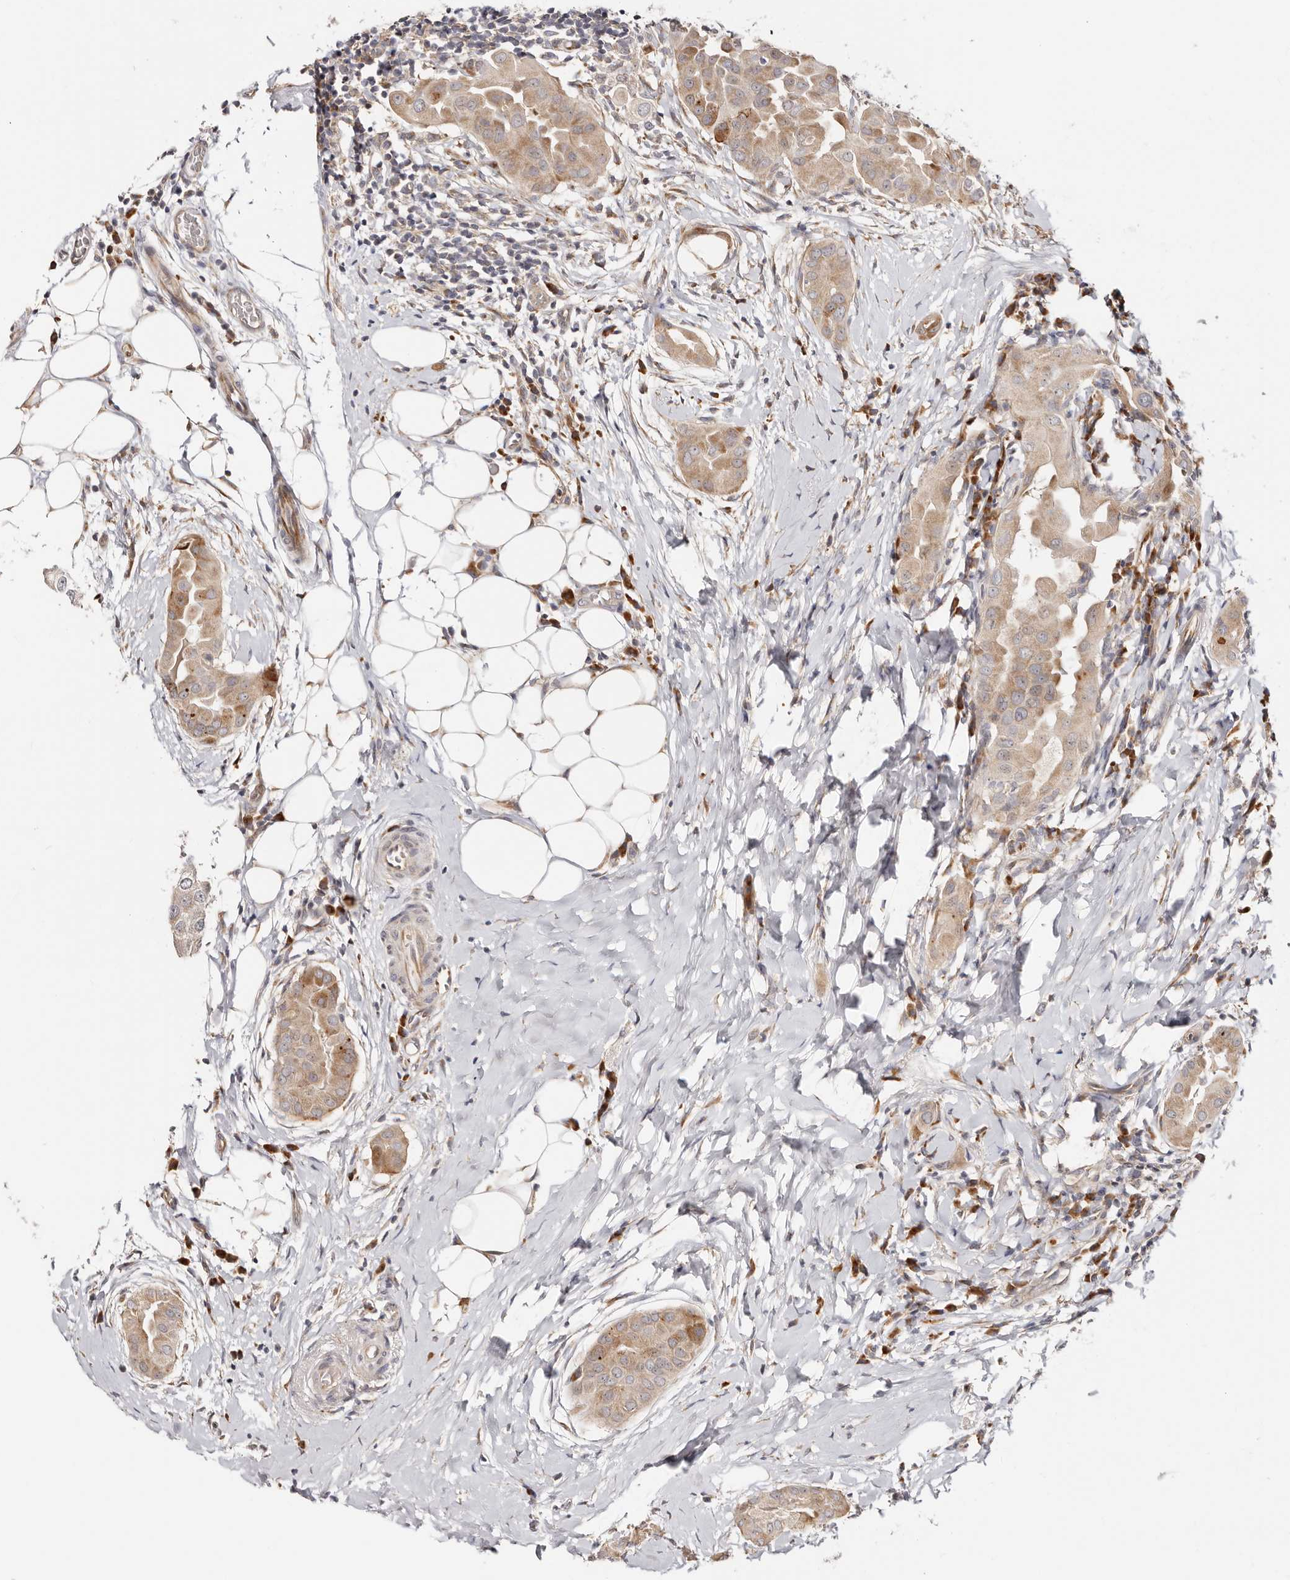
{"staining": {"intensity": "moderate", "quantity": "<25%", "location": "cytoplasmic/membranous"}, "tissue": "thyroid cancer", "cell_type": "Tumor cells", "image_type": "cancer", "snomed": [{"axis": "morphology", "description": "Papillary adenocarcinoma, NOS"}, {"axis": "topography", "description": "Thyroid gland"}], "caption": "This image reveals immunohistochemistry staining of human papillary adenocarcinoma (thyroid), with low moderate cytoplasmic/membranous expression in about <25% of tumor cells.", "gene": "BCL2L15", "patient": {"sex": "male", "age": 33}}